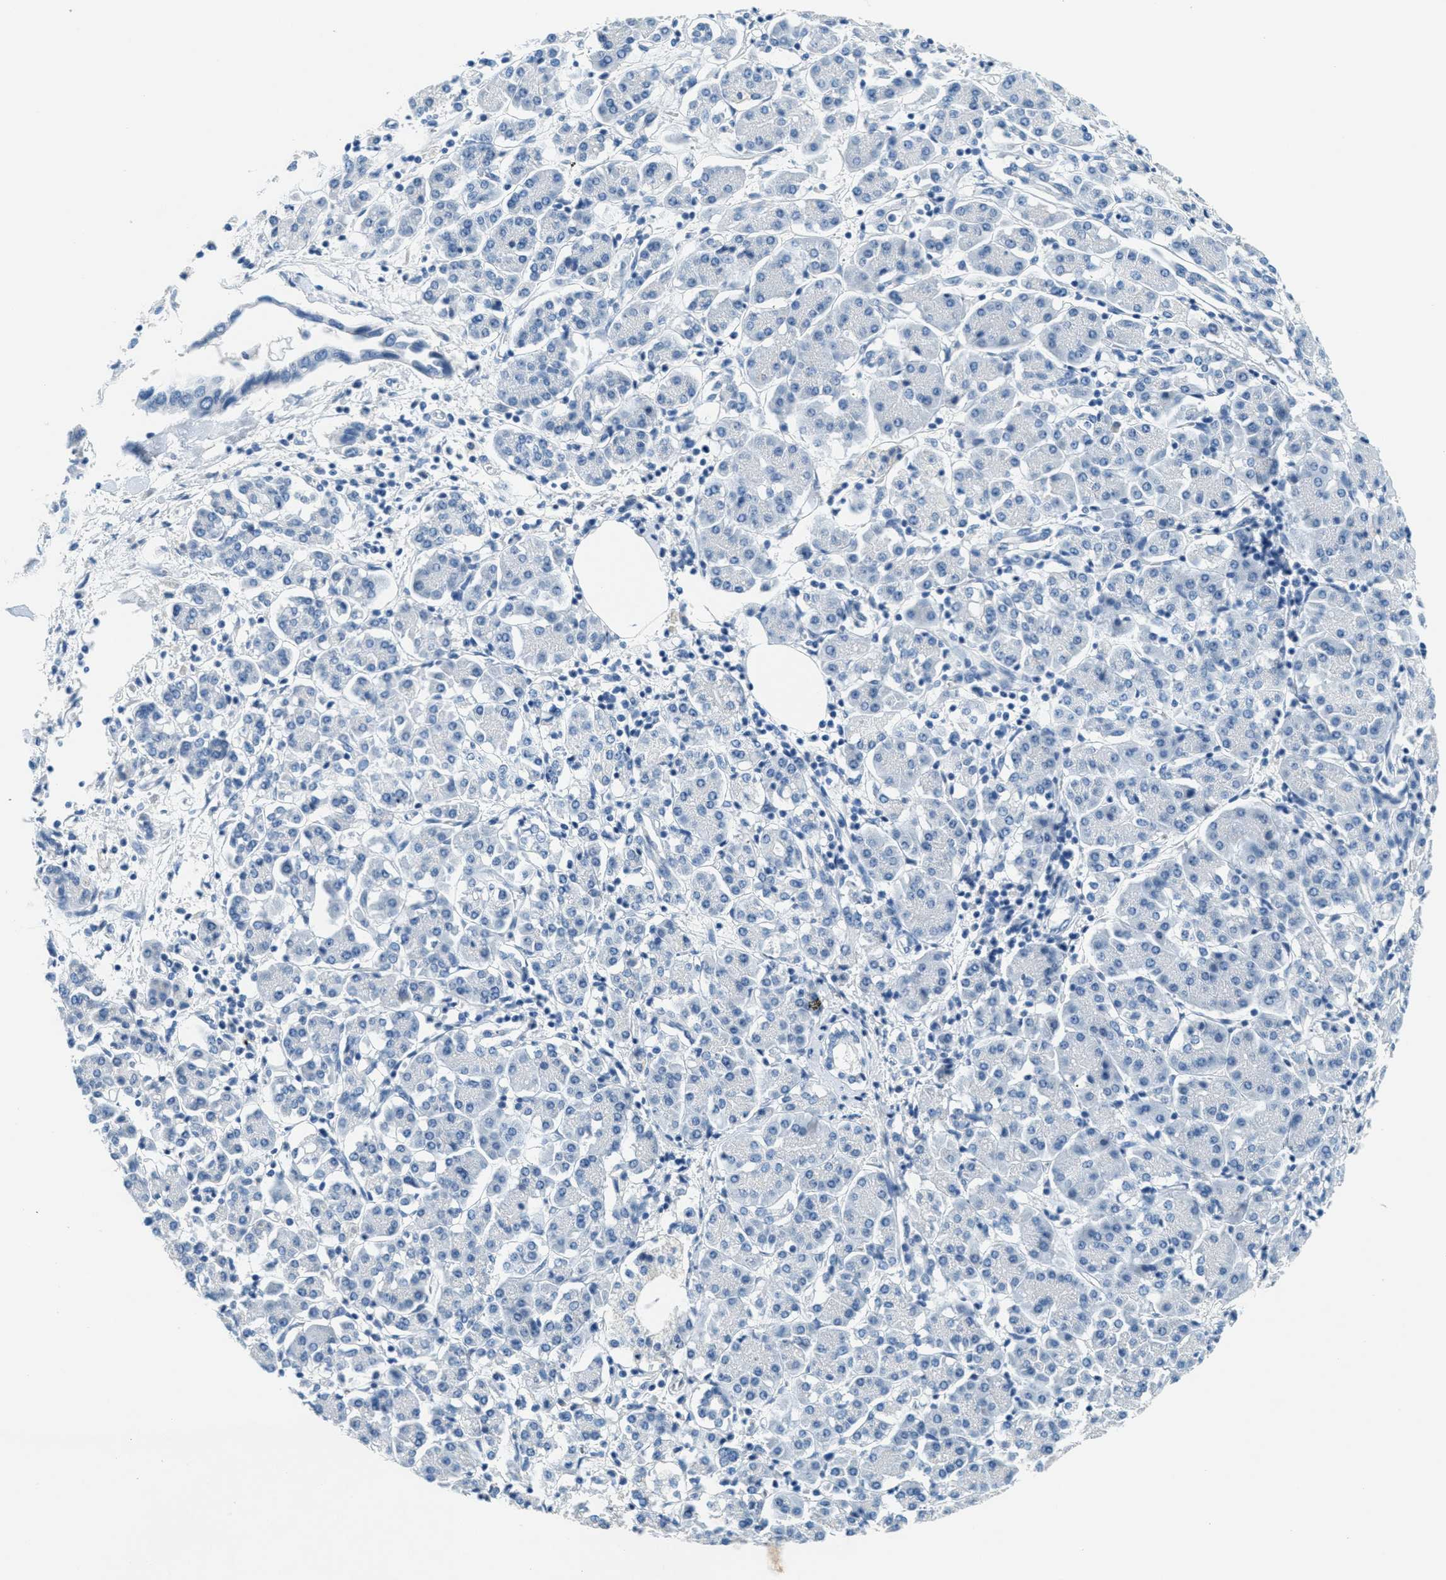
{"staining": {"intensity": "negative", "quantity": "none", "location": "none"}, "tissue": "pancreatic cancer", "cell_type": "Tumor cells", "image_type": "cancer", "snomed": [{"axis": "morphology", "description": "Adenocarcinoma, NOS"}, {"axis": "topography", "description": "Pancreas"}], "caption": "Tumor cells are negative for brown protein staining in pancreatic adenocarcinoma.", "gene": "A2M", "patient": {"sex": "female", "age": 57}}